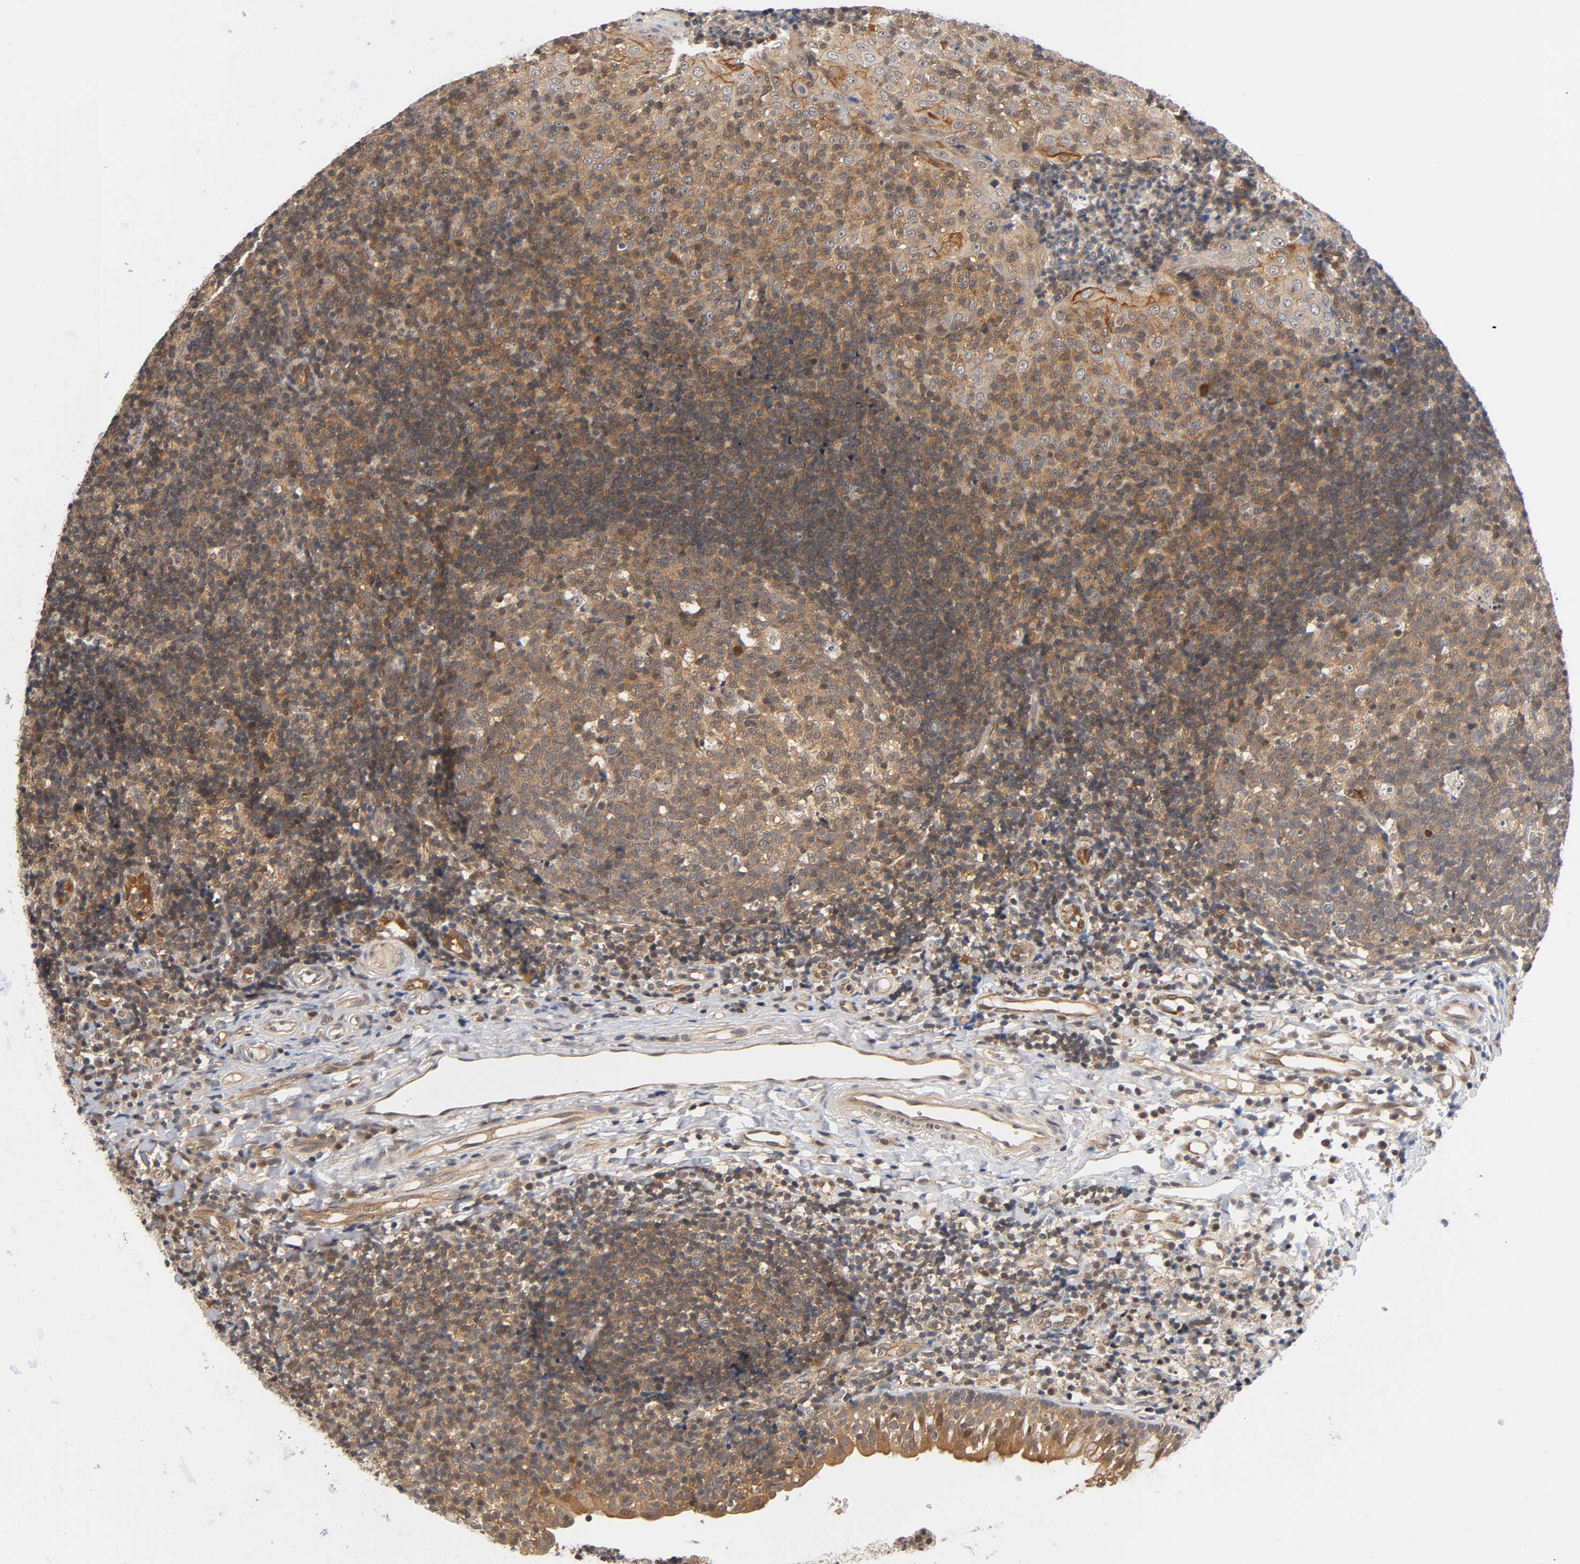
{"staining": {"intensity": "weak", "quantity": ">75%", "location": "cytoplasmic/membranous"}, "tissue": "tonsil", "cell_type": "Germinal center cells", "image_type": "normal", "snomed": [{"axis": "morphology", "description": "Normal tissue, NOS"}, {"axis": "topography", "description": "Tonsil"}], "caption": "DAB (3,3'-diaminobenzidine) immunohistochemical staining of unremarkable human tonsil demonstrates weak cytoplasmic/membranous protein expression in approximately >75% of germinal center cells.", "gene": "PRKAB1", "patient": {"sex": "female", "age": 40}}